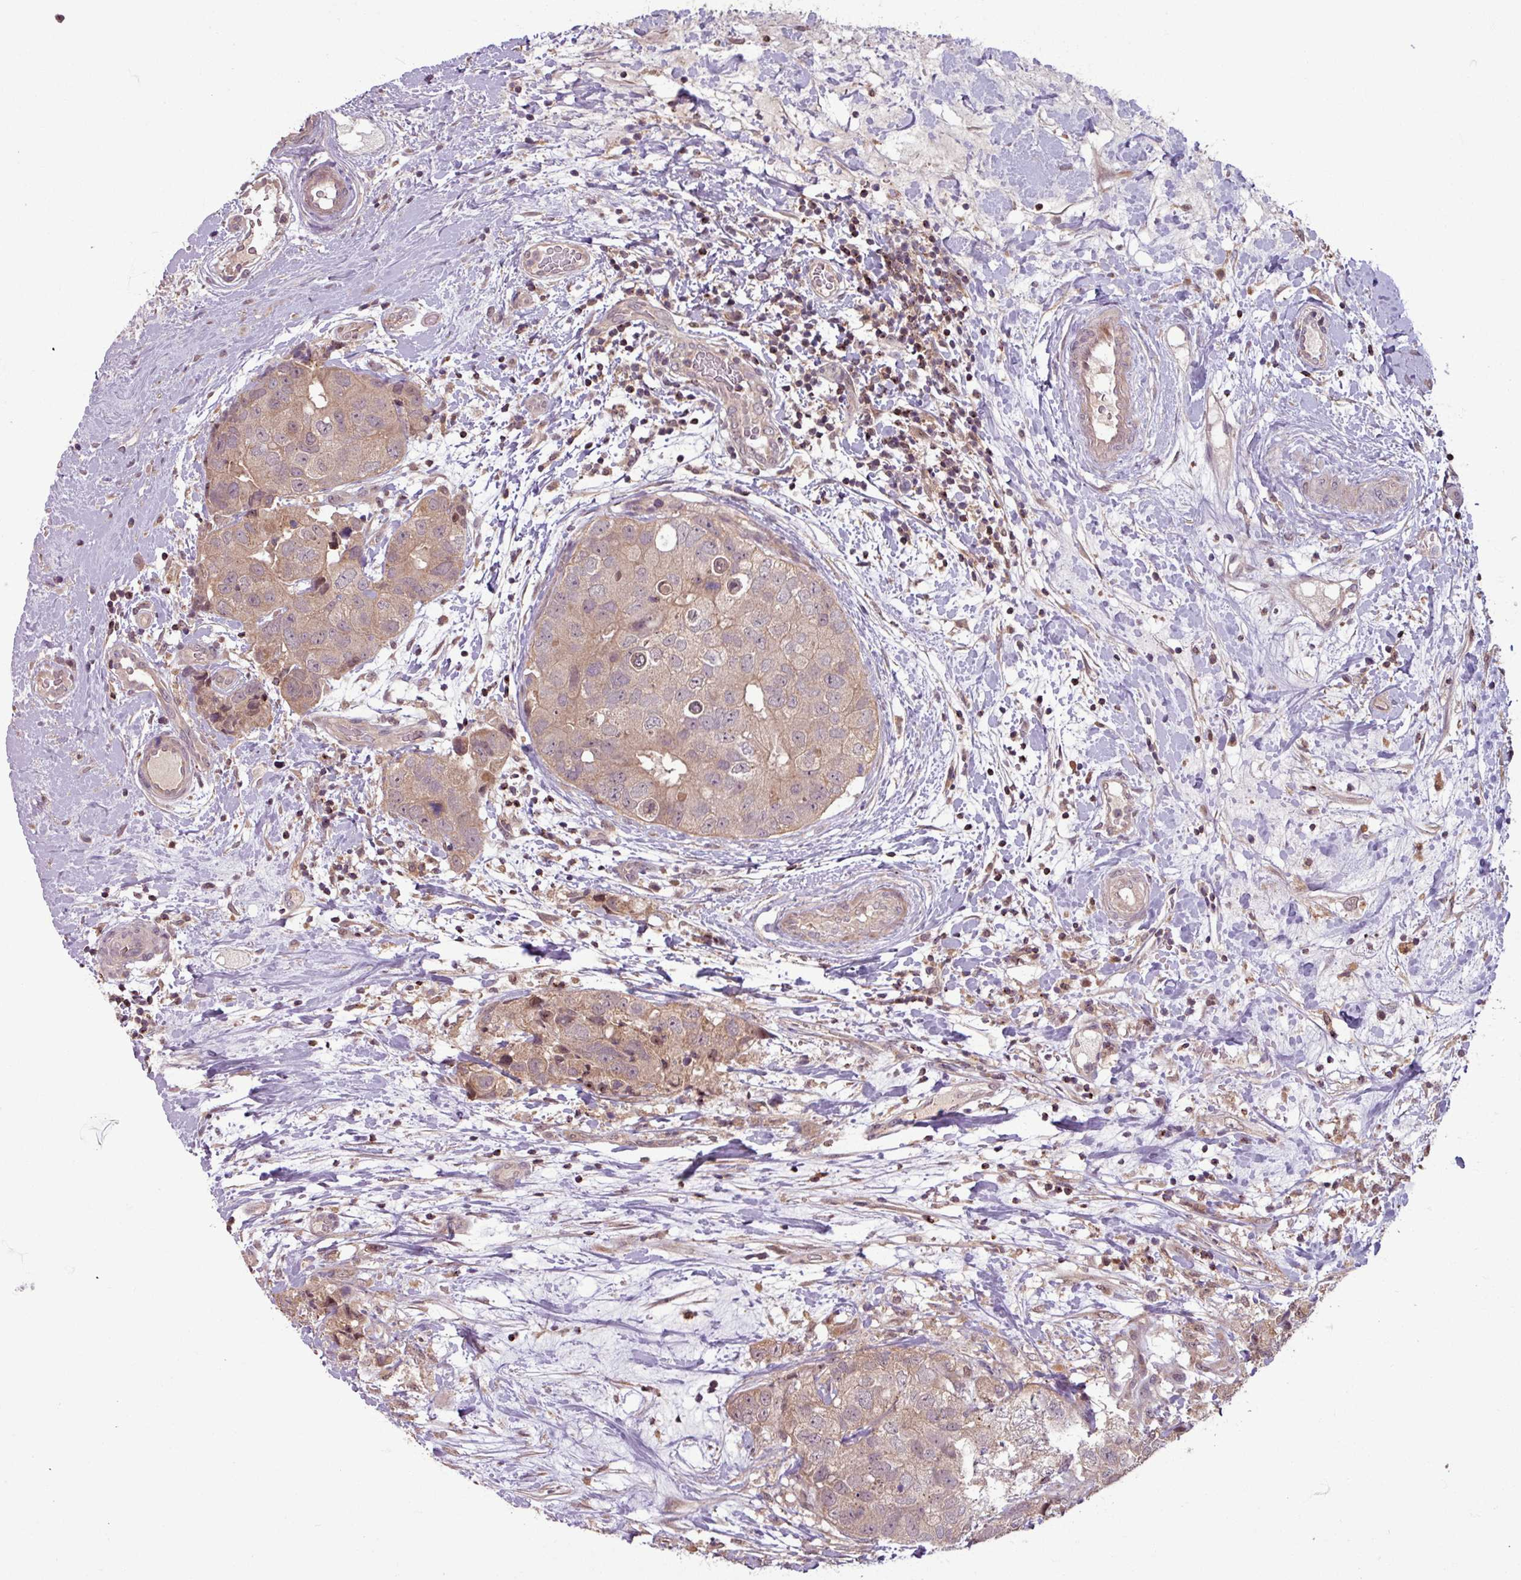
{"staining": {"intensity": "weak", "quantity": "25%-75%", "location": "cytoplasmic/membranous,nuclear"}, "tissue": "breast cancer", "cell_type": "Tumor cells", "image_type": "cancer", "snomed": [{"axis": "morphology", "description": "Duct carcinoma"}, {"axis": "topography", "description": "Breast"}], "caption": "Breast intraductal carcinoma stained for a protein (brown) displays weak cytoplasmic/membranous and nuclear positive staining in approximately 25%-75% of tumor cells.", "gene": "OR6B1", "patient": {"sex": "female", "age": 62}}